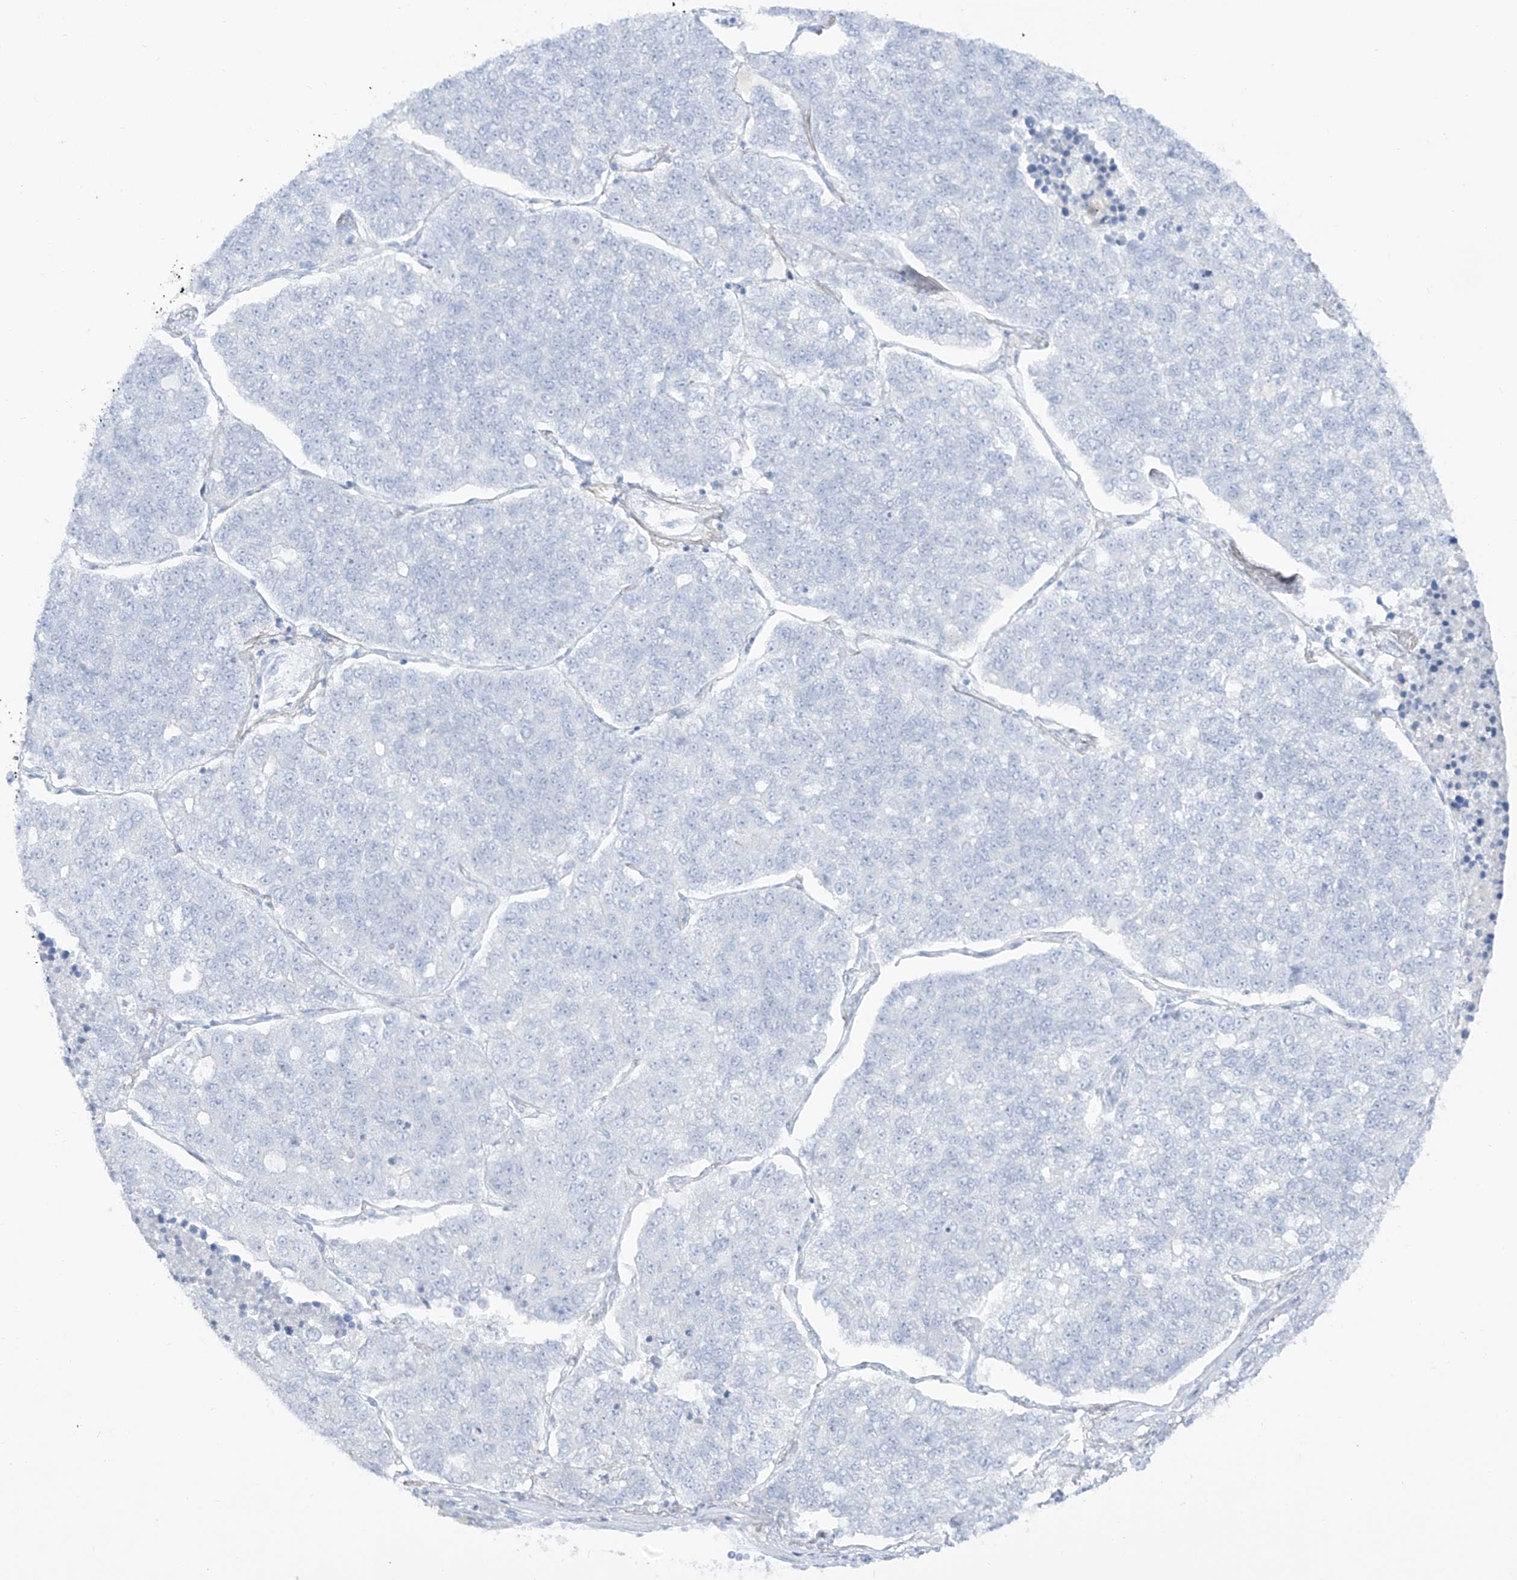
{"staining": {"intensity": "negative", "quantity": "none", "location": "none"}, "tissue": "lung cancer", "cell_type": "Tumor cells", "image_type": "cancer", "snomed": [{"axis": "morphology", "description": "Adenocarcinoma, NOS"}, {"axis": "topography", "description": "Lung"}], "caption": "DAB immunohistochemical staining of human lung cancer shows no significant expression in tumor cells.", "gene": "DMKN", "patient": {"sex": "male", "age": 49}}